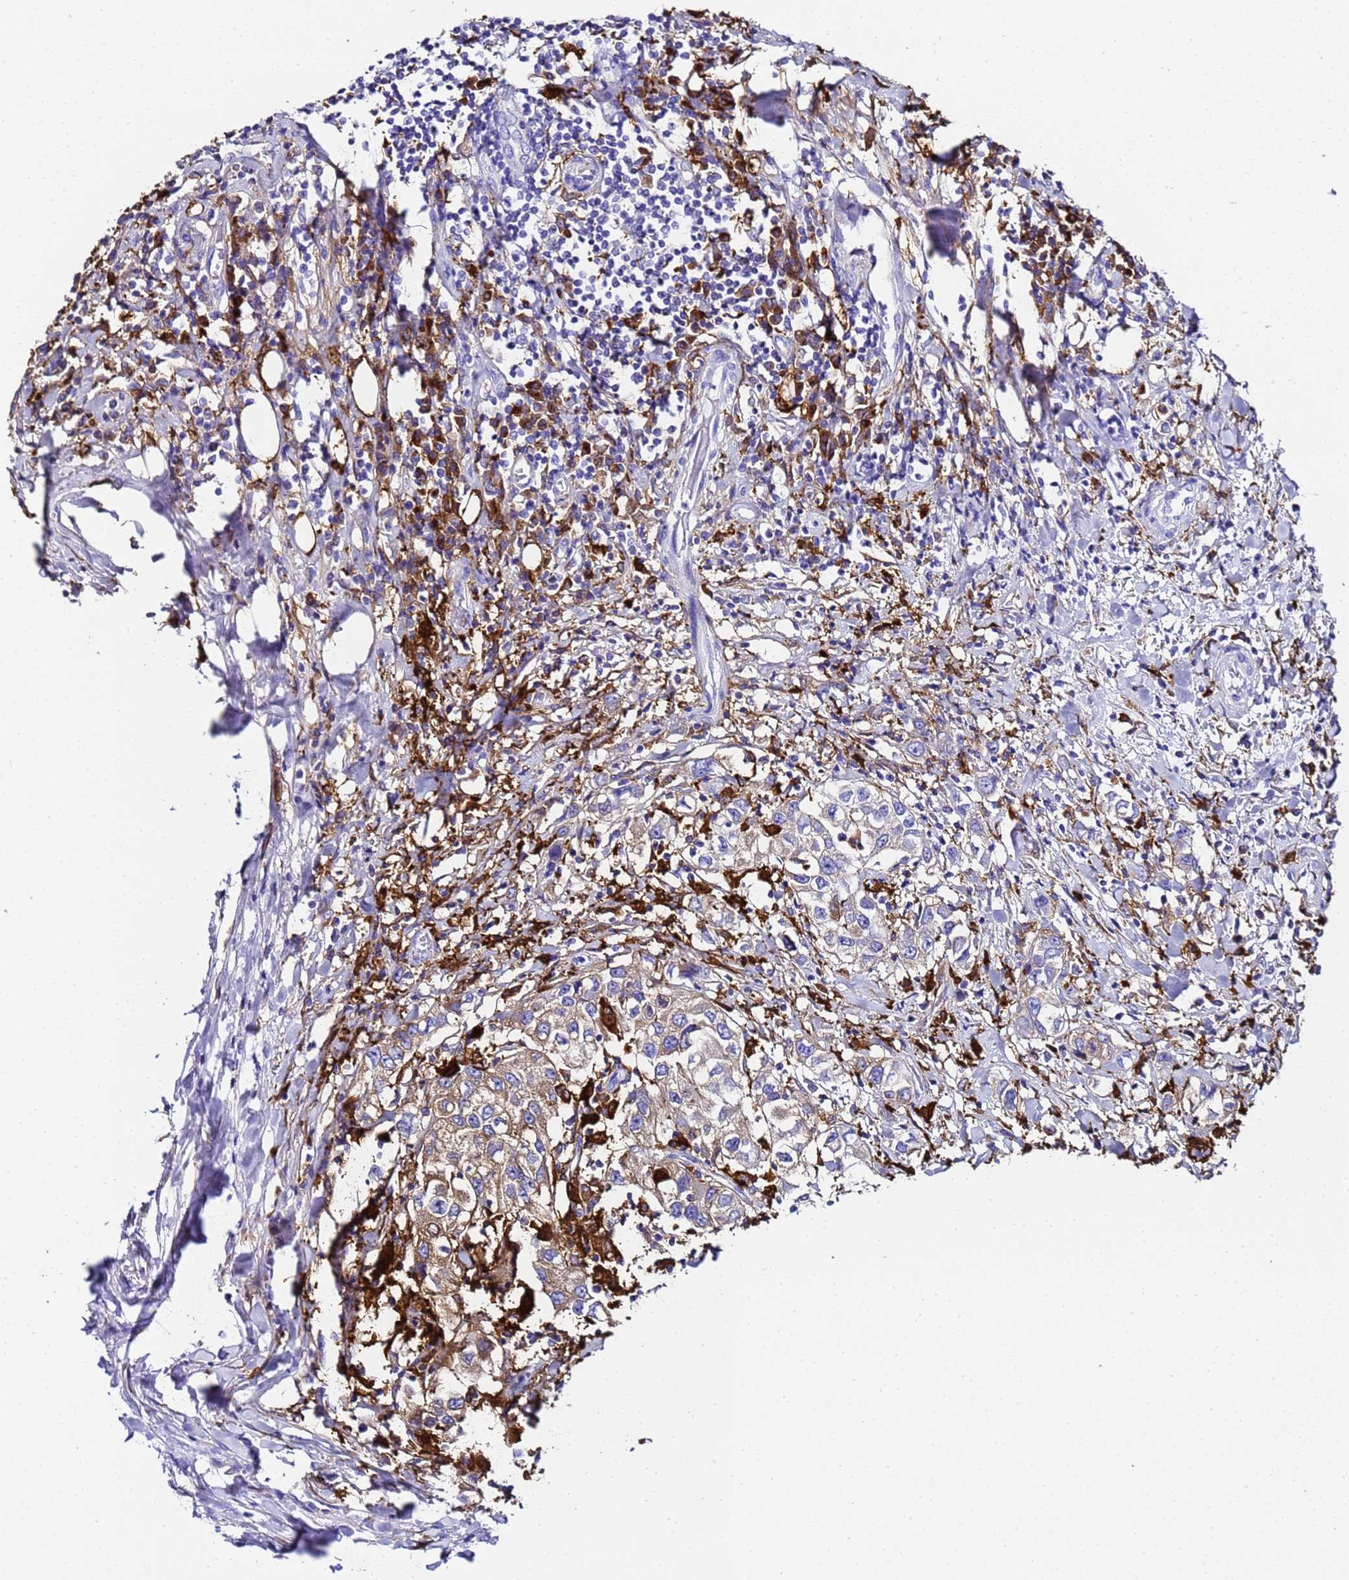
{"staining": {"intensity": "moderate", "quantity": "25%-75%", "location": "cytoplasmic/membranous"}, "tissue": "urothelial cancer", "cell_type": "Tumor cells", "image_type": "cancer", "snomed": [{"axis": "morphology", "description": "Urothelial carcinoma, High grade"}, {"axis": "topography", "description": "Urinary bladder"}], "caption": "High-grade urothelial carcinoma stained for a protein reveals moderate cytoplasmic/membranous positivity in tumor cells.", "gene": "FTL", "patient": {"sex": "female", "age": 80}}